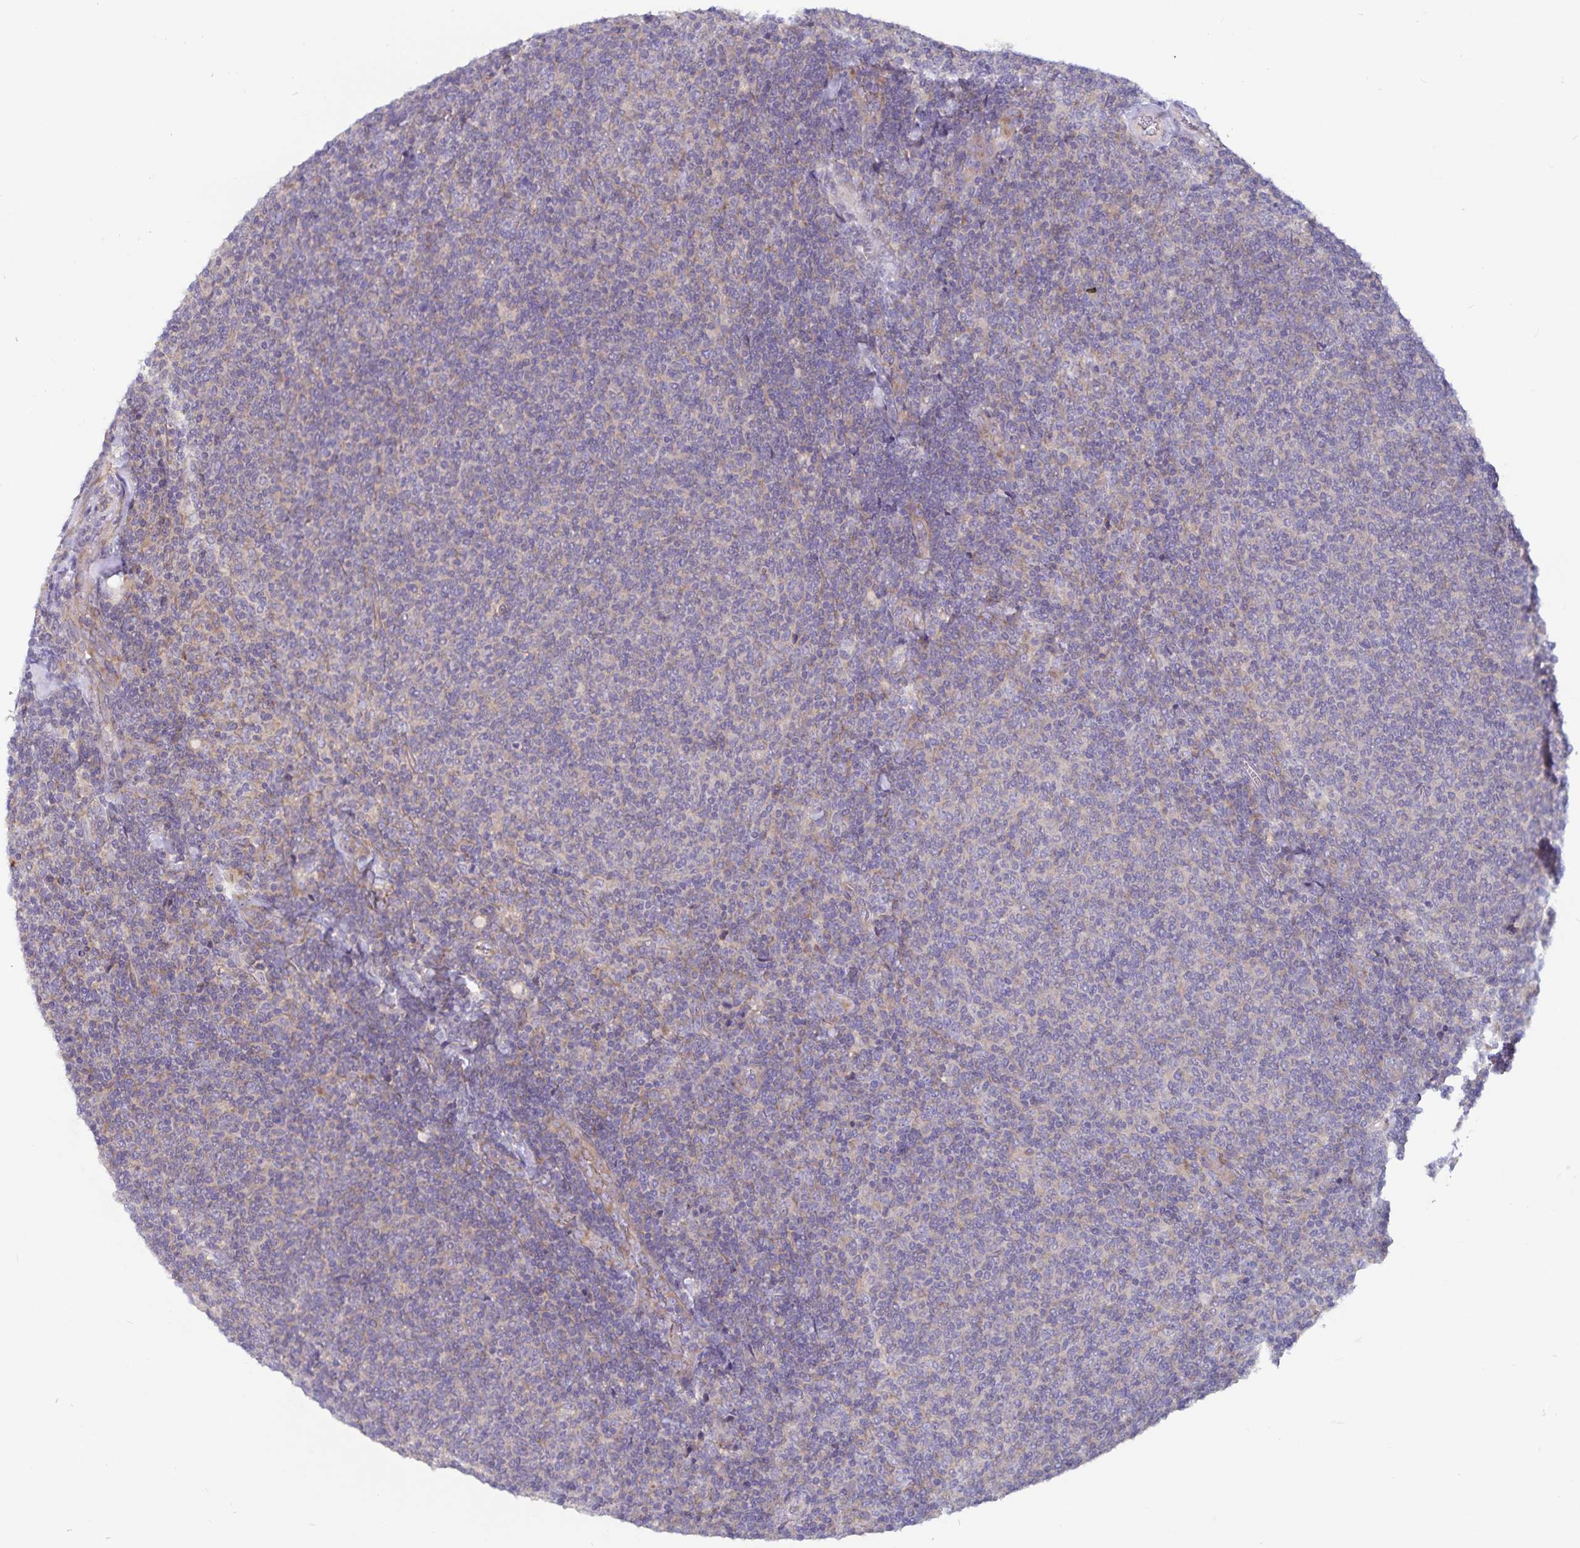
{"staining": {"intensity": "negative", "quantity": "none", "location": "none"}, "tissue": "lymphoma", "cell_type": "Tumor cells", "image_type": "cancer", "snomed": [{"axis": "morphology", "description": "Malignant lymphoma, non-Hodgkin's type, Low grade"}, {"axis": "topography", "description": "Lymph node"}], "caption": "Immunohistochemistry (IHC) photomicrograph of neoplastic tissue: human malignant lymphoma, non-Hodgkin's type (low-grade) stained with DAB exhibits no significant protein expression in tumor cells.", "gene": "FAM120A", "patient": {"sex": "male", "age": 52}}